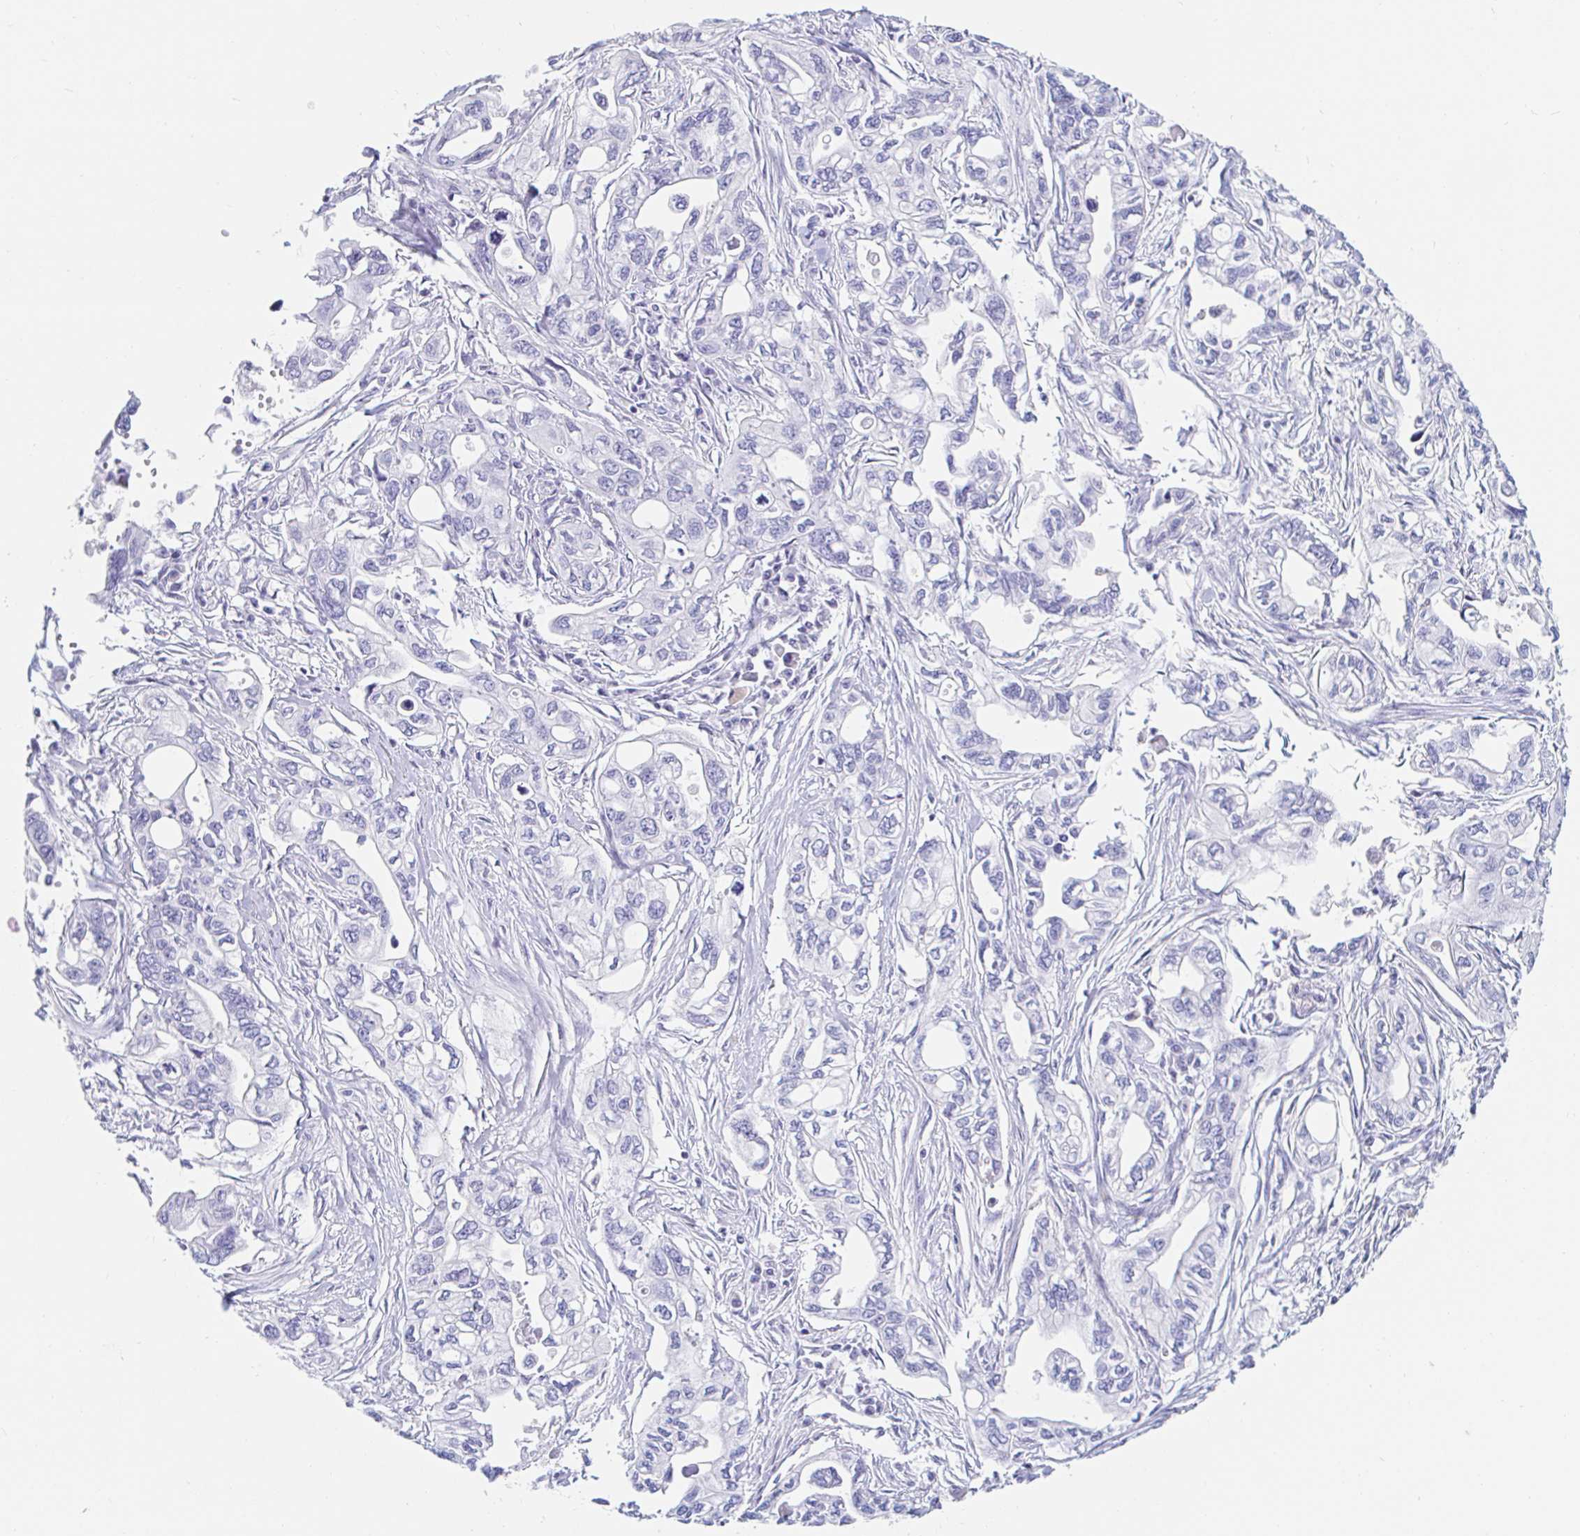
{"staining": {"intensity": "negative", "quantity": "none", "location": "none"}, "tissue": "pancreatic cancer", "cell_type": "Tumor cells", "image_type": "cancer", "snomed": [{"axis": "morphology", "description": "Adenocarcinoma, NOS"}, {"axis": "topography", "description": "Pancreas"}], "caption": "An image of human adenocarcinoma (pancreatic) is negative for staining in tumor cells.", "gene": "TEX44", "patient": {"sex": "male", "age": 68}}